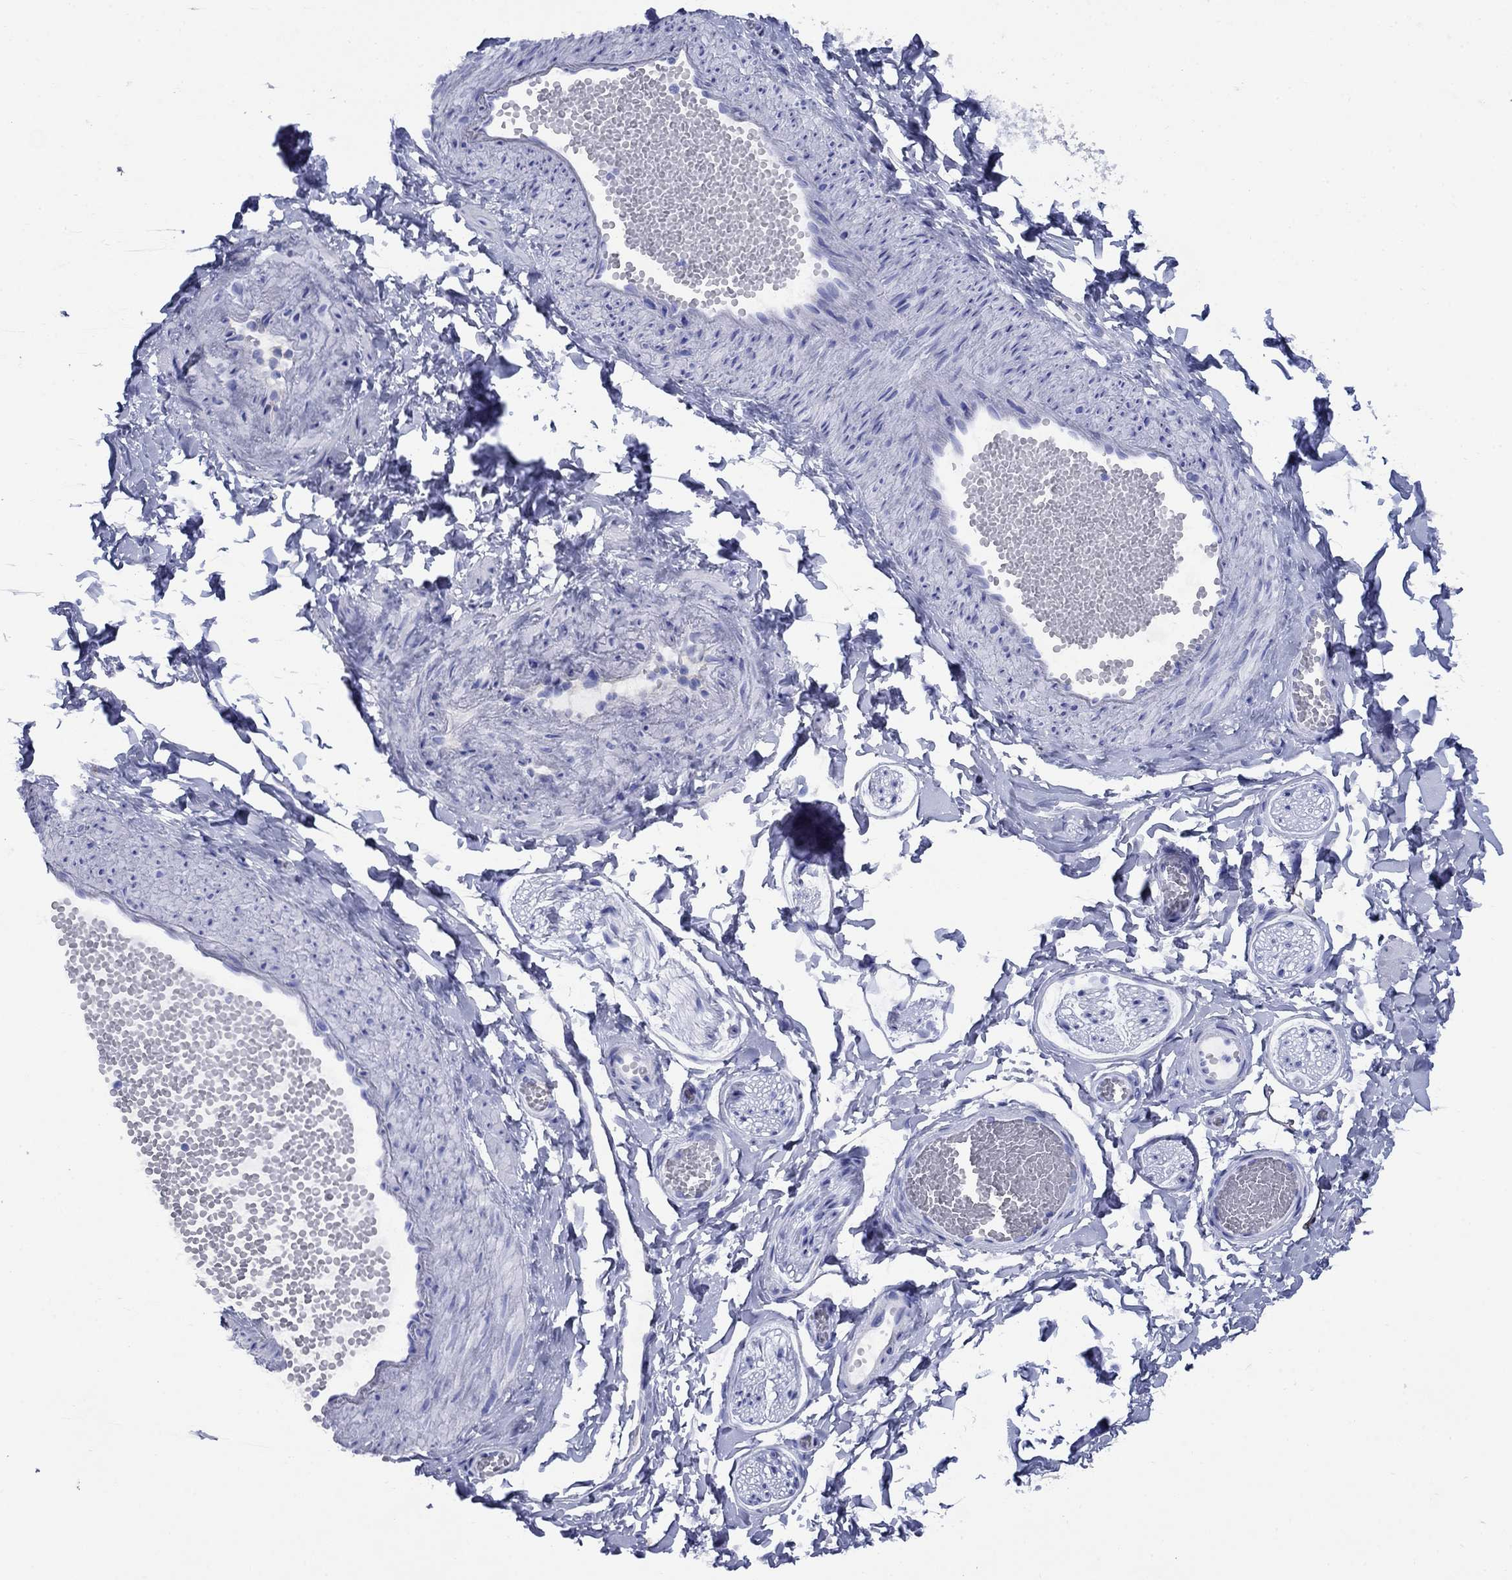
{"staining": {"intensity": "negative", "quantity": "none", "location": "none"}, "tissue": "adipose tissue", "cell_type": "Adipocytes", "image_type": "normal", "snomed": [{"axis": "morphology", "description": "Normal tissue, NOS"}, {"axis": "topography", "description": "Smooth muscle"}, {"axis": "topography", "description": "Peripheral nerve tissue"}], "caption": "Immunohistochemistry of unremarkable human adipose tissue shows no expression in adipocytes. Brightfield microscopy of immunohistochemistry stained with DAB (brown) and hematoxylin (blue), captured at high magnification.", "gene": "SMCP", "patient": {"sex": "male", "age": 22}}